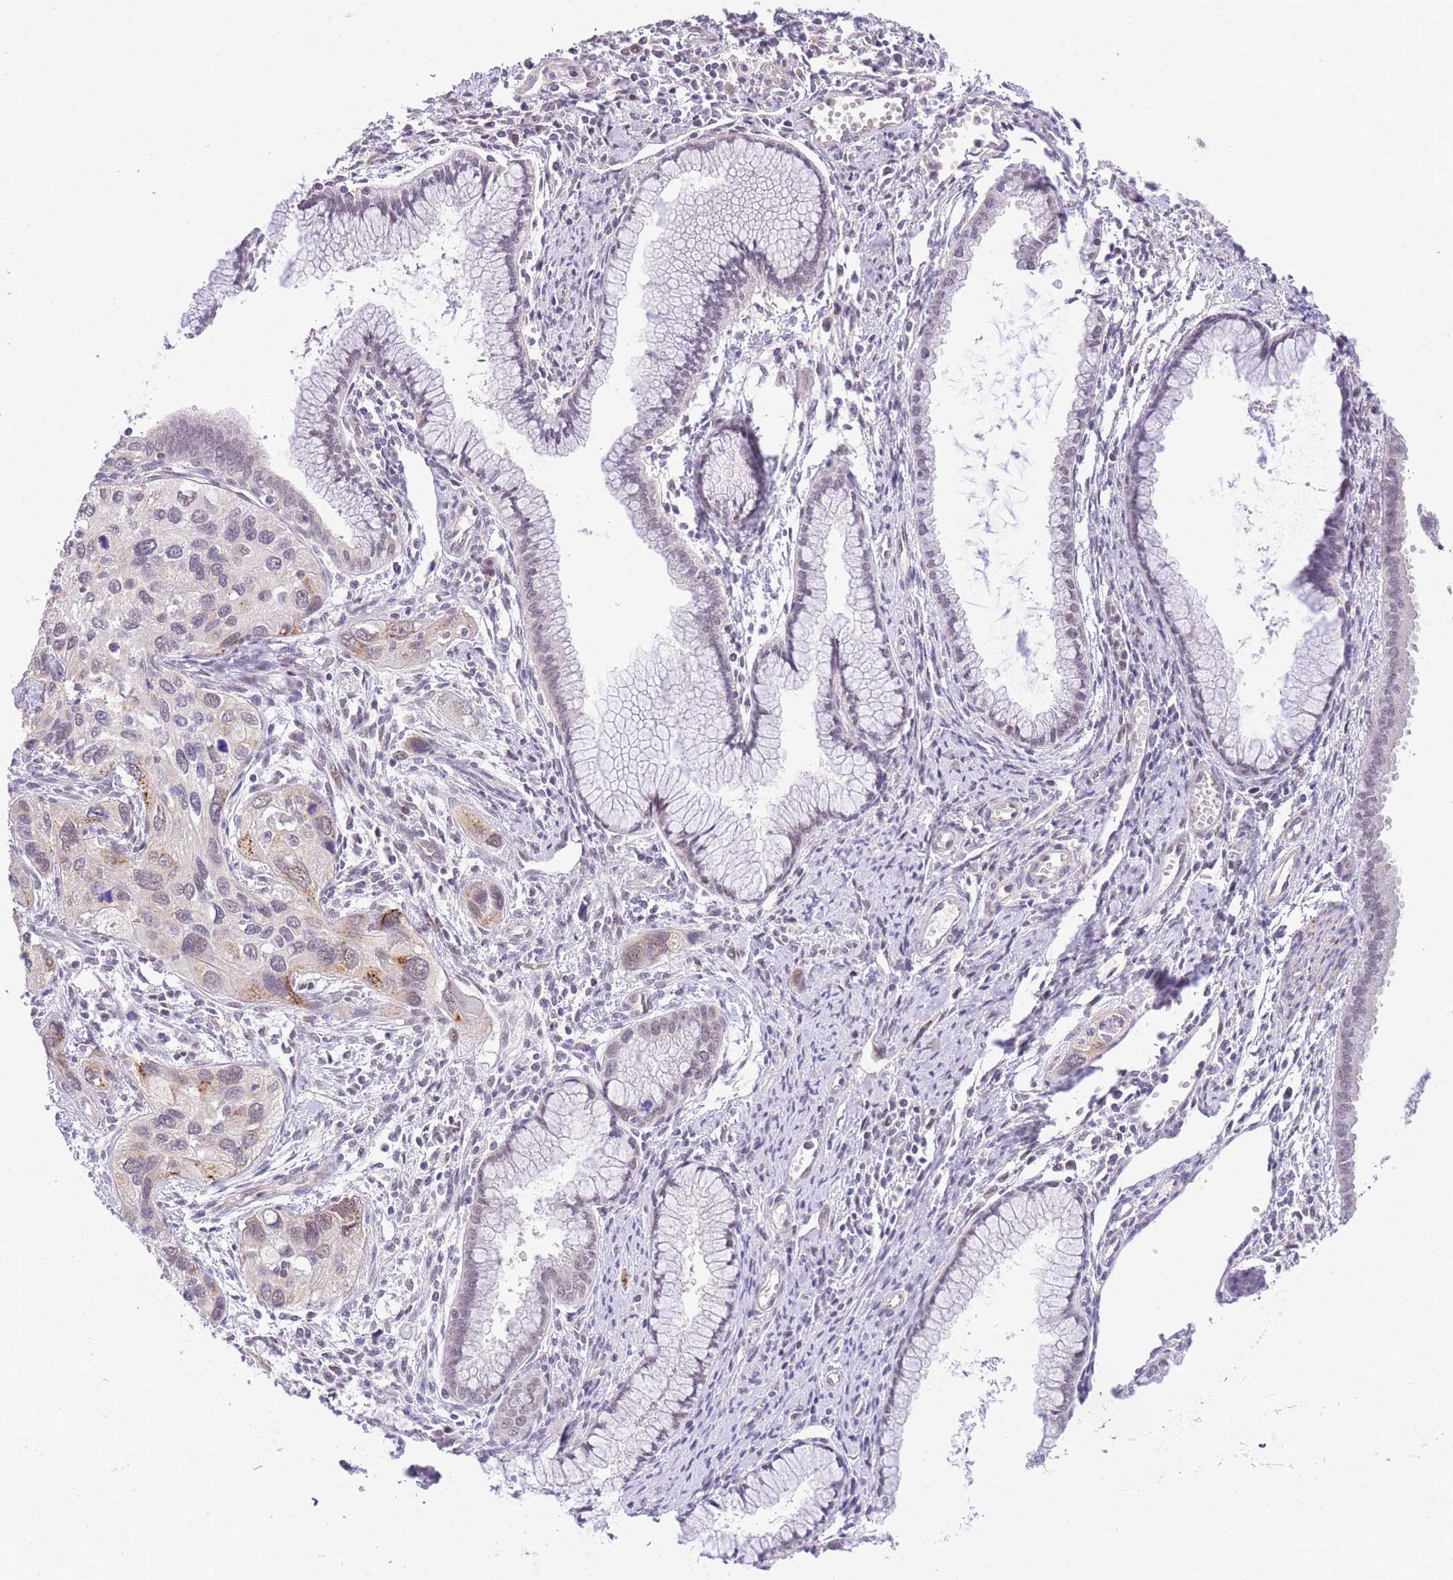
{"staining": {"intensity": "negative", "quantity": "none", "location": "none"}, "tissue": "cervical cancer", "cell_type": "Tumor cells", "image_type": "cancer", "snomed": [{"axis": "morphology", "description": "Squamous cell carcinoma, NOS"}, {"axis": "topography", "description": "Cervix"}], "caption": "Immunohistochemistry of human cervical cancer exhibits no expression in tumor cells. (DAB immunohistochemistry (IHC), high magnification).", "gene": "SLC35F2", "patient": {"sex": "female", "age": 55}}